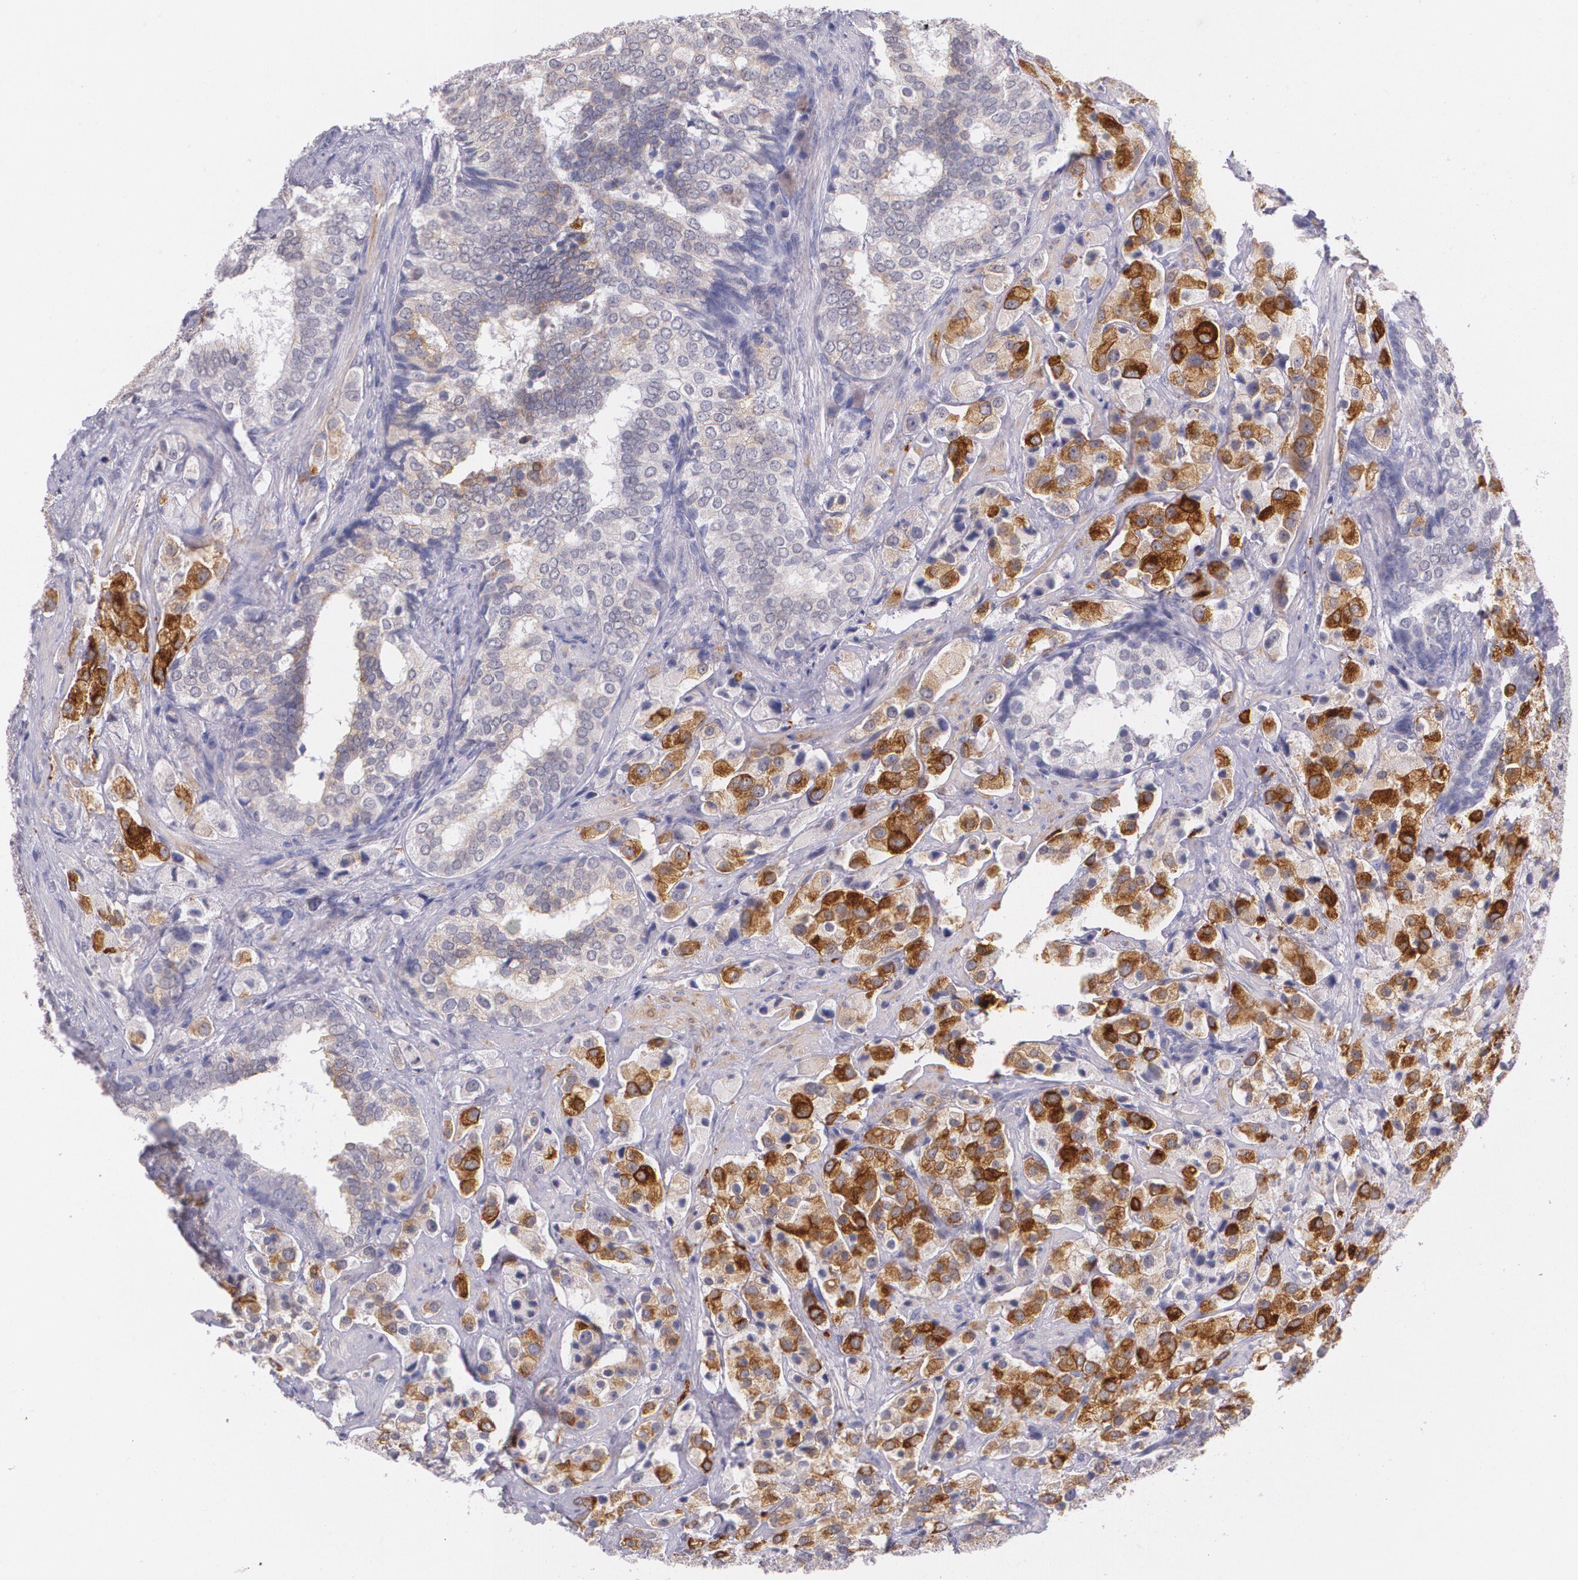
{"staining": {"intensity": "strong", "quantity": "25%-75%", "location": "cytoplasmic/membranous"}, "tissue": "prostate cancer", "cell_type": "Tumor cells", "image_type": "cancer", "snomed": [{"axis": "morphology", "description": "Adenocarcinoma, Medium grade"}, {"axis": "topography", "description": "Prostate"}], "caption": "IHC micrograph of neoplastic tissue: human adenocarcinoma (medium-grade) (prostate) stained using immunohistochemistry (IHC) exhibits high levels of strong protein expression localized specifically in the cytoplasmic/membranous of tumor cells, appearing as a cytoplasmic/membranous brown color.", "gene": "RTN1", "patient": {"sex": "male", "age": 70}}